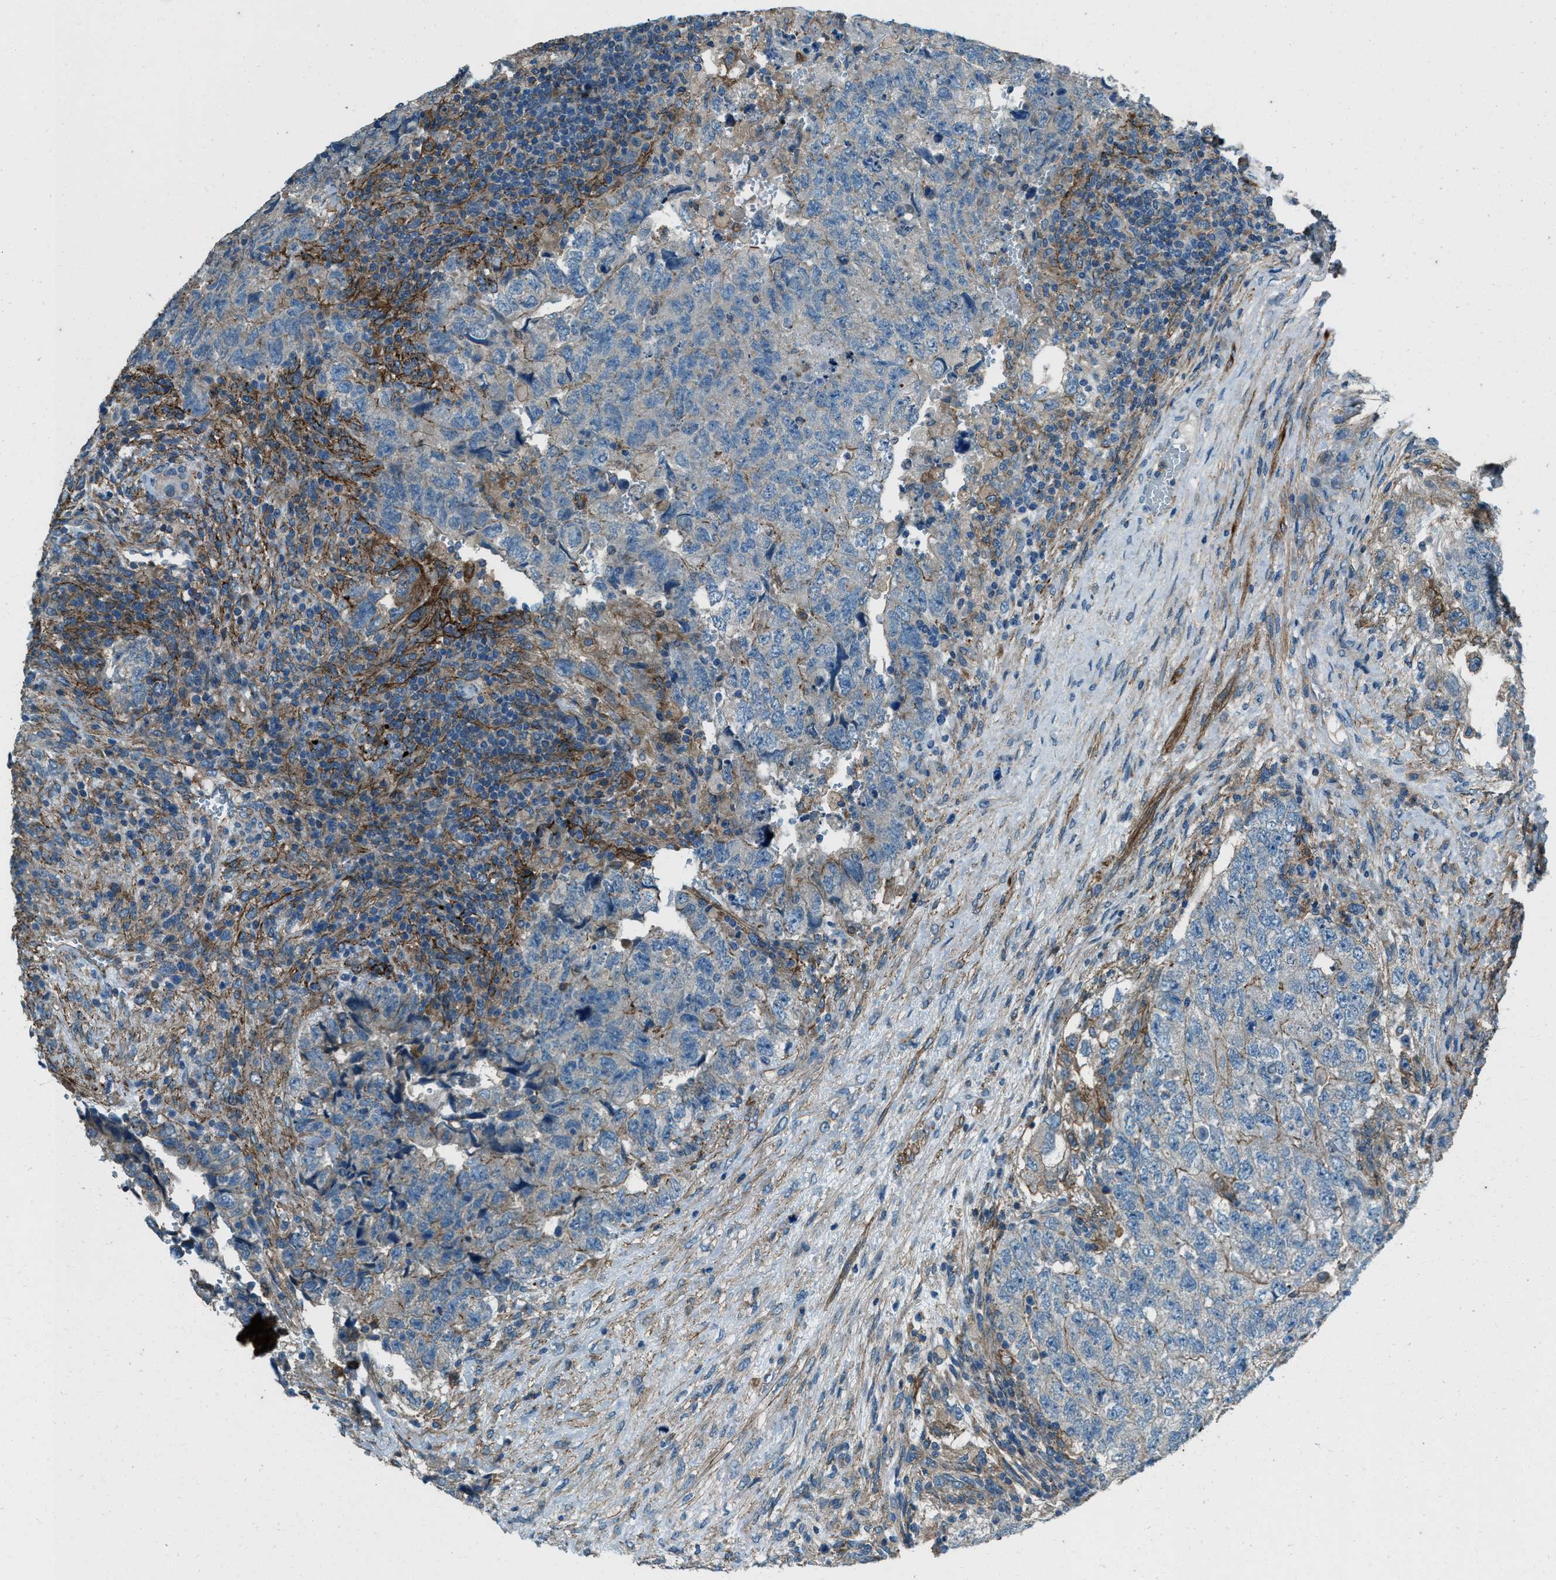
{"staining": {"intensity": "weak", "quantity": "<25%", "location": "cytoplasmic/membranous"}, "tissue": "testis cancer", "cell_type": "Tumor cells", "image_type": "cancer", "snomed": [{"axis": "morphology", "description": "Carcinoma, Embryonal, NOS"}, {"axis": "topography", "description": "Testis"}], "caption": "Image shows no protein staining in tumor cells of testis cancer (embryonal carcinoma) tissue.", "gene": "SVIL", "patient": {"sex": "male", "age": 36}}